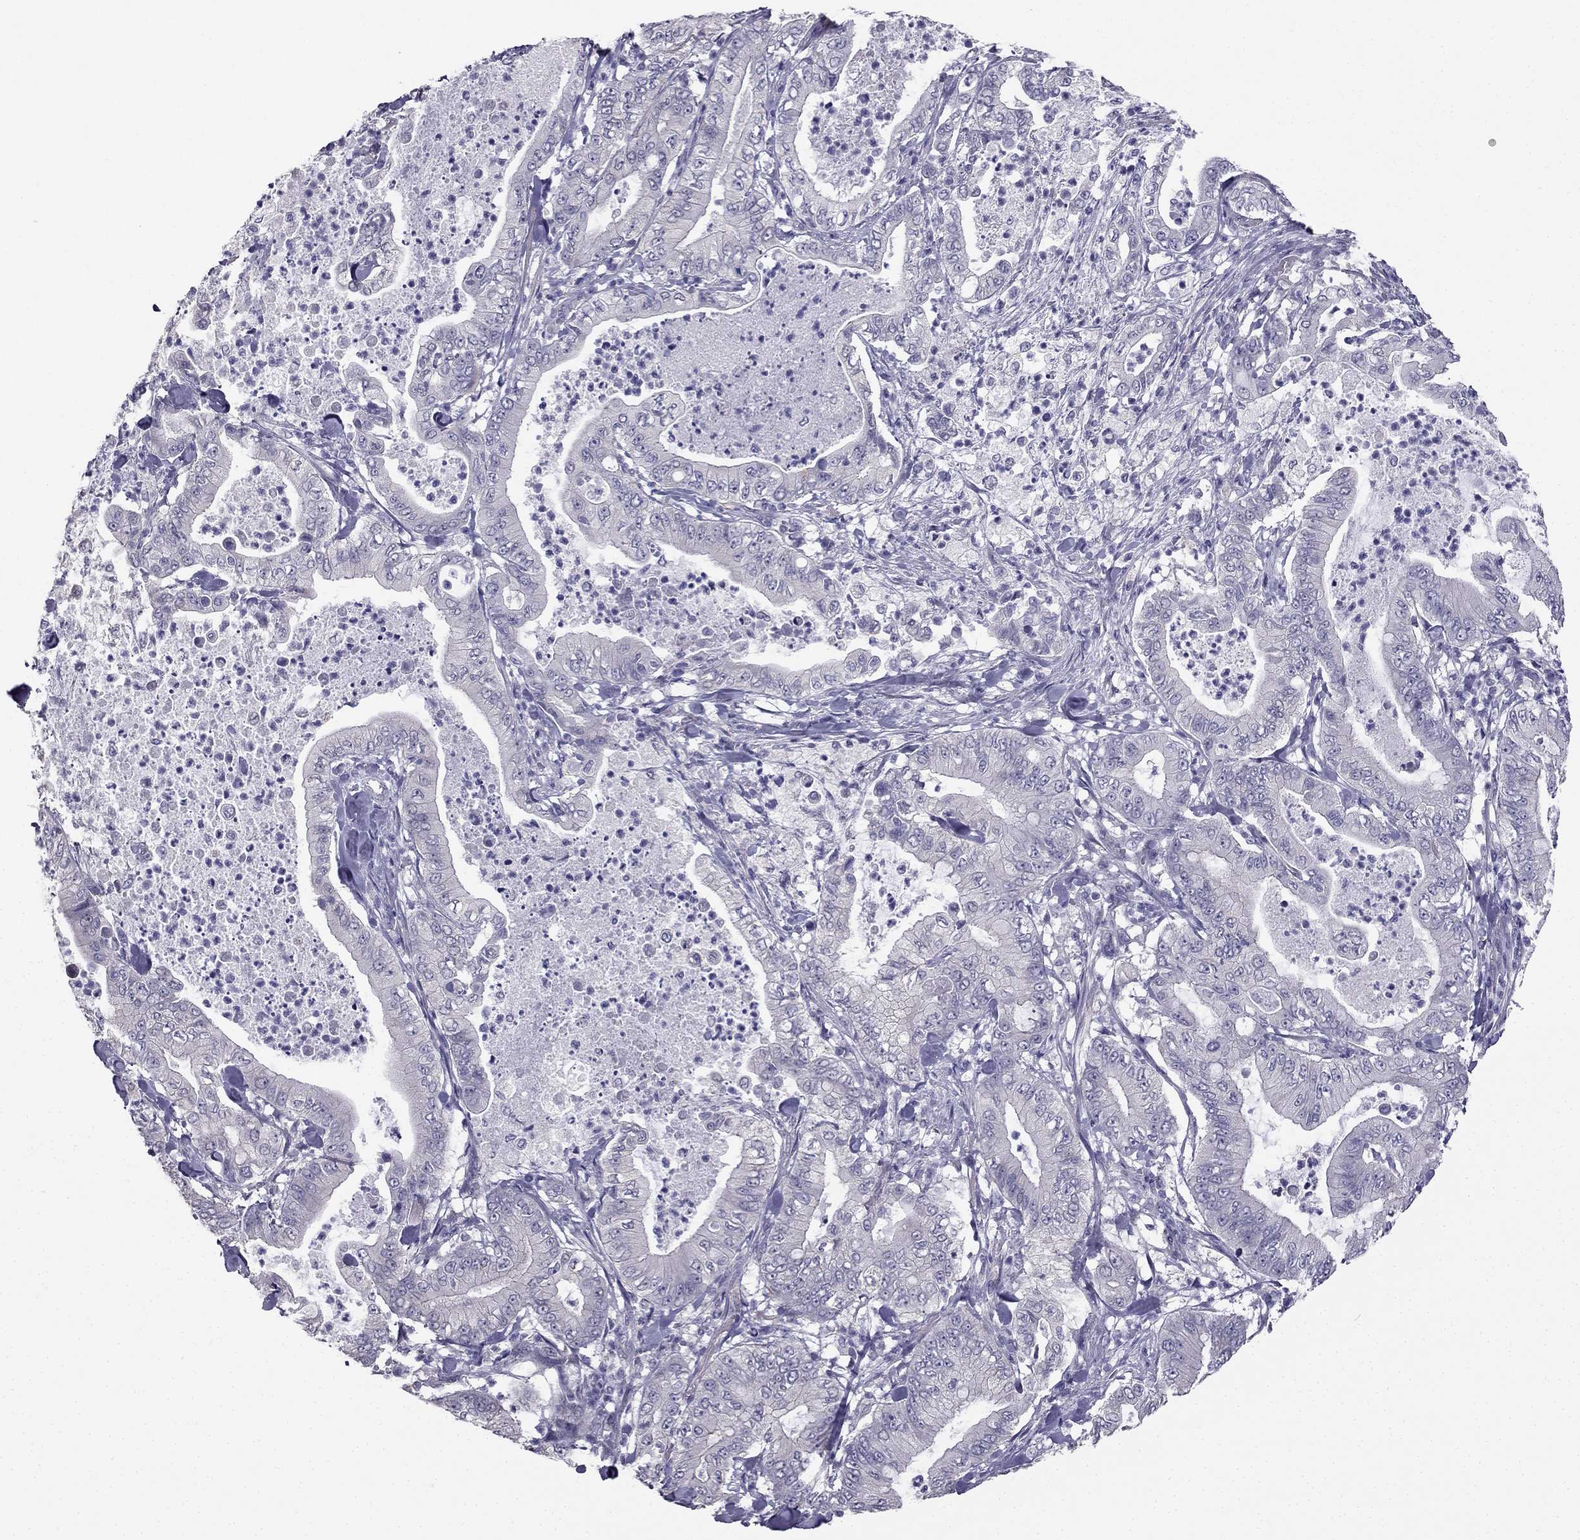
{"staining": {"intensity": "negative", "quantity": "none", "location": "none"}, "tissue": "pancreatic cancer", "cell_type": "Tumor cells", "image_type": "cancer", "snomed": [{"axis": "morphology", "description": "Adenocarcinoma, NOS"}, {"axis": "topography", "description": "Pancreas"}], "caption": "IHC of human pancreatic cancer shows no positivity in tumor cells.", "gene": "HSFX1", "patient": {"sex": "male", "age": 71}}